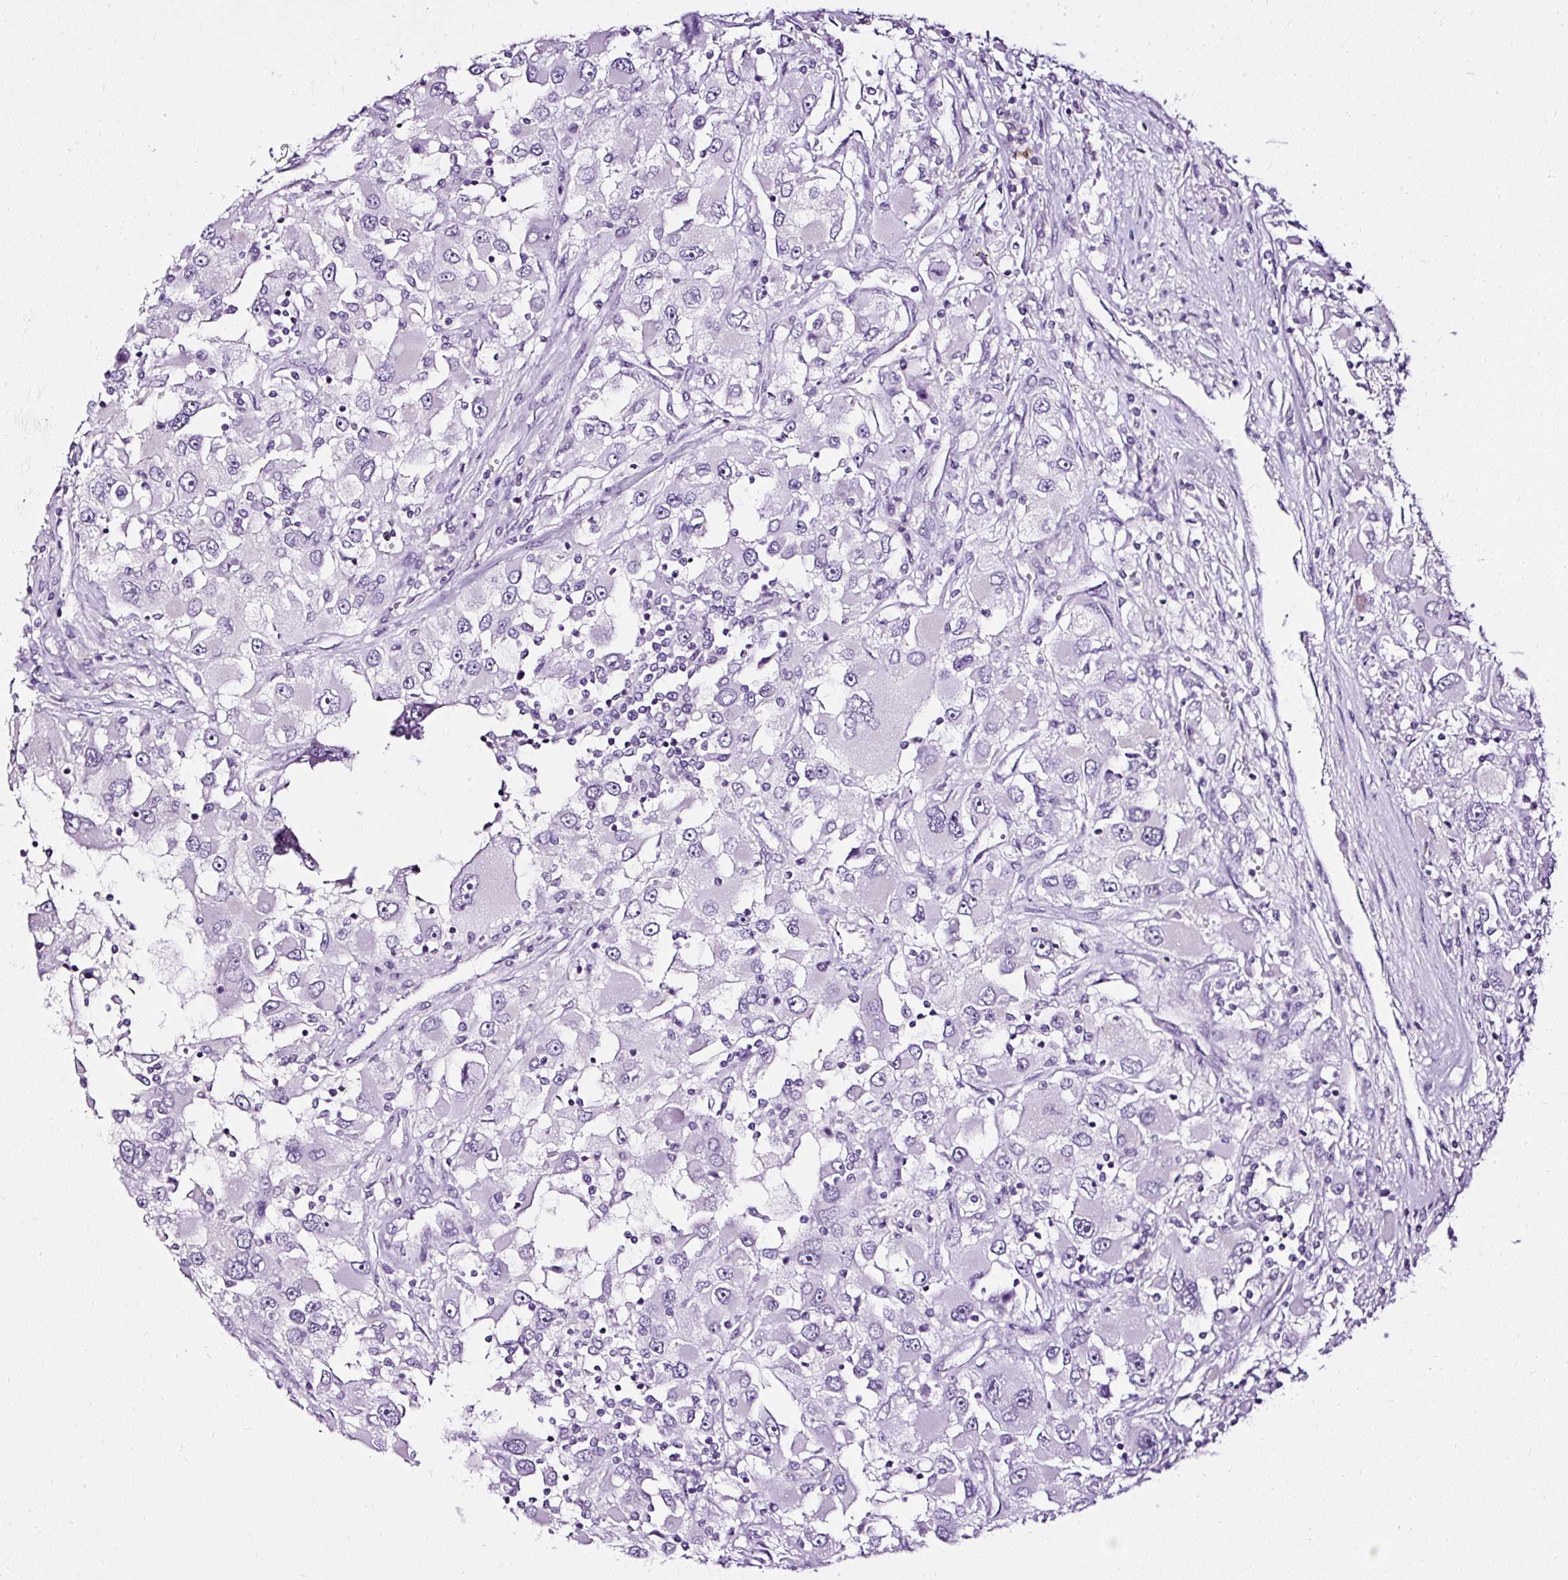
{"staining": {"intensity": "negative", "quantity": "none", "location": "none"}, "tissue": "renal cancer", "cell_type": "Tumor cells", "image_type": "cancer", "snomed": [{"axis": "morphology", "description": "Adenocarcinoma, NOS"}, {"axis": "topography", "description": "Kidney"}], "caption": "Renal adenocarcinoma was stained to show a protein in brown. There is no significant staining in tumor cells.", "gene": "ATP2A1", "patient": {"sex": "female", "age": 52}}